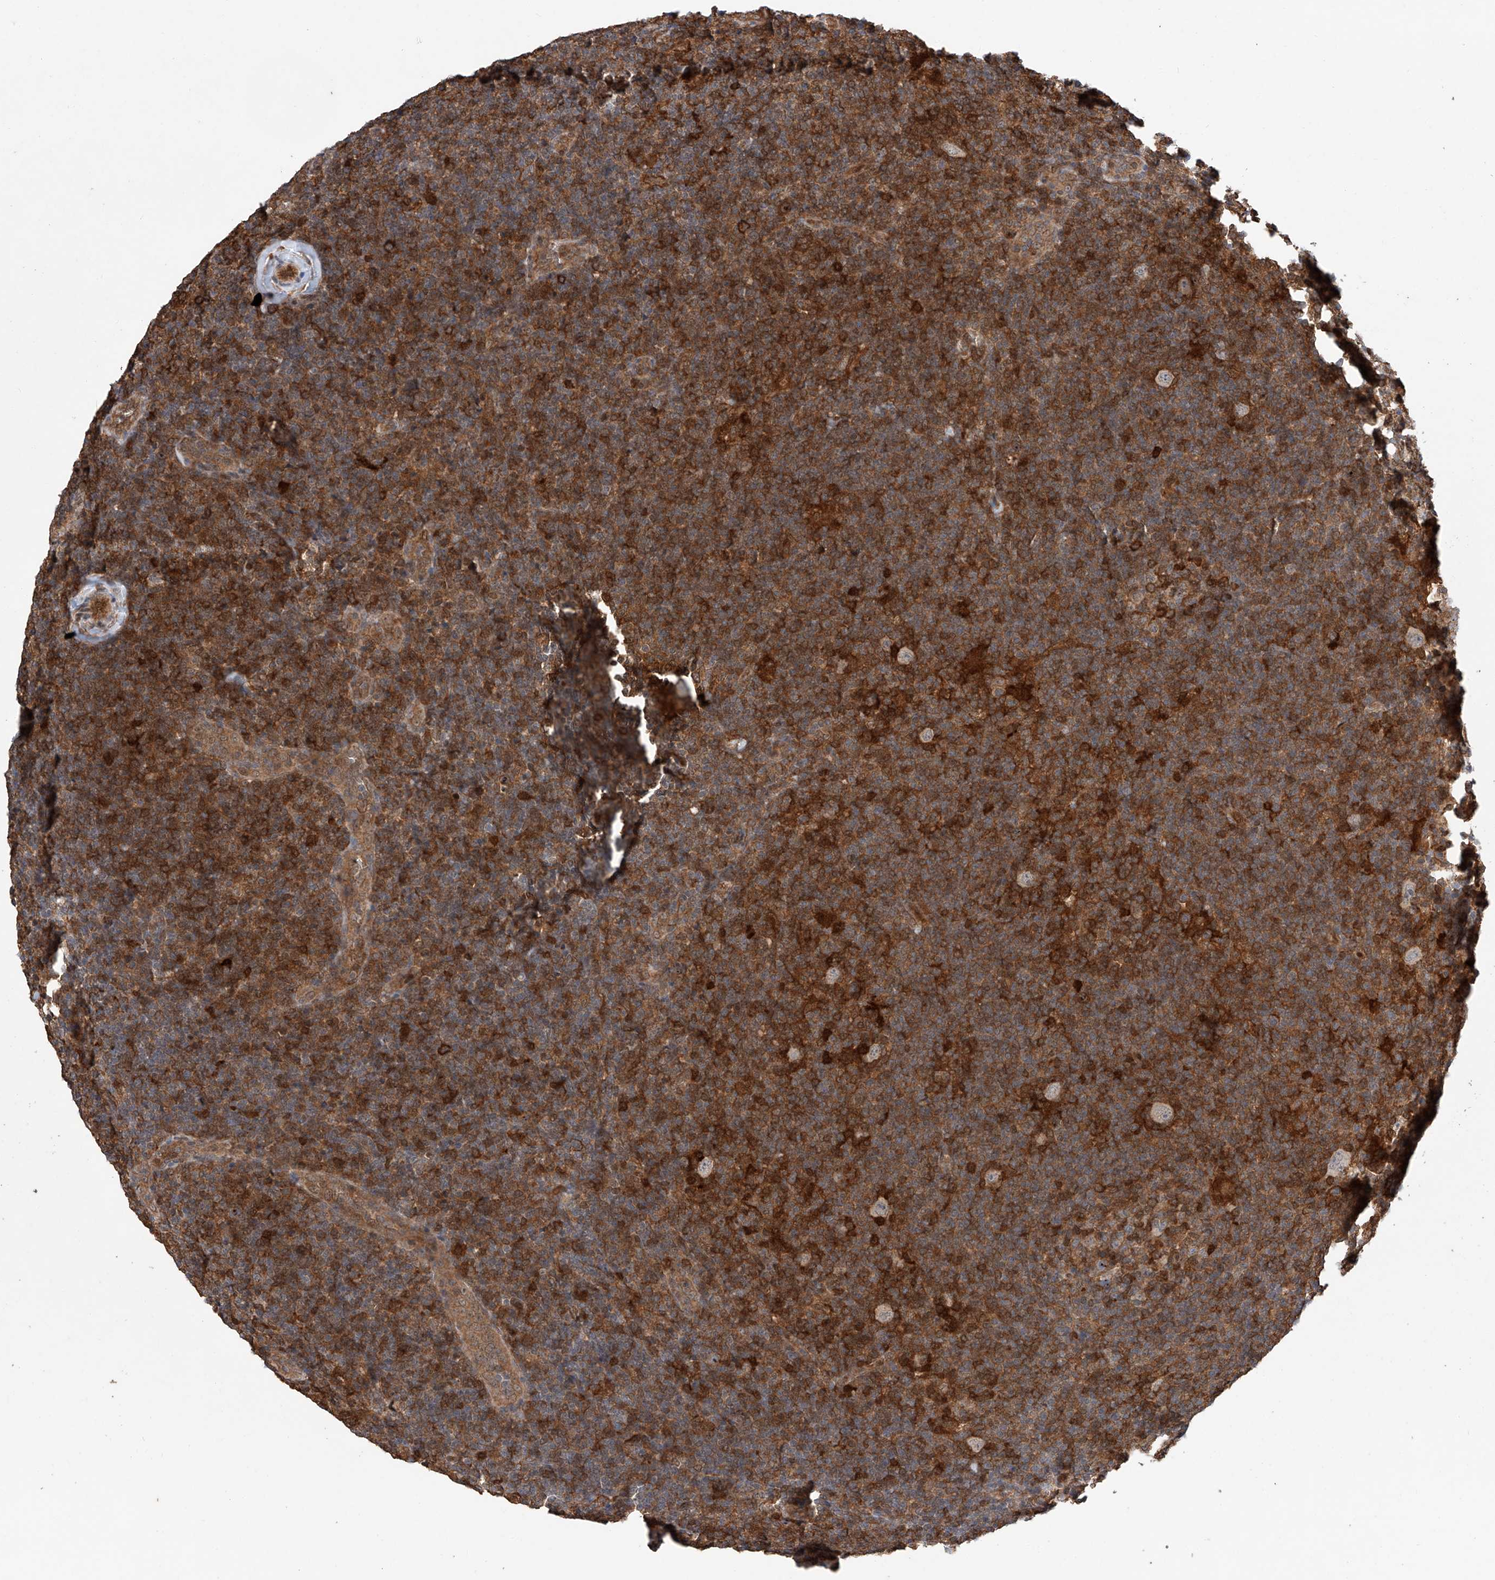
{"staining": {"intensity": "negative", "quantity": "none", "location": "none"}, "tissue": "lymphoma", "cell_type": "Tumor cells", "image_type": "cancer", "snomed": [{"axis": "morphology", "description": "Hodgkin's disease, NOS"}, {"axis": "topography", "description": "Lymph node"}], "caption": "Immunohistochemical staining of Hodgkin's disease shows no significant expression in tumor cells. (Immunohistochemistry, brightfield microscopy, high magnification).", "gene": "RILPL2", "patient": {"sex": "female", "age": 57}}